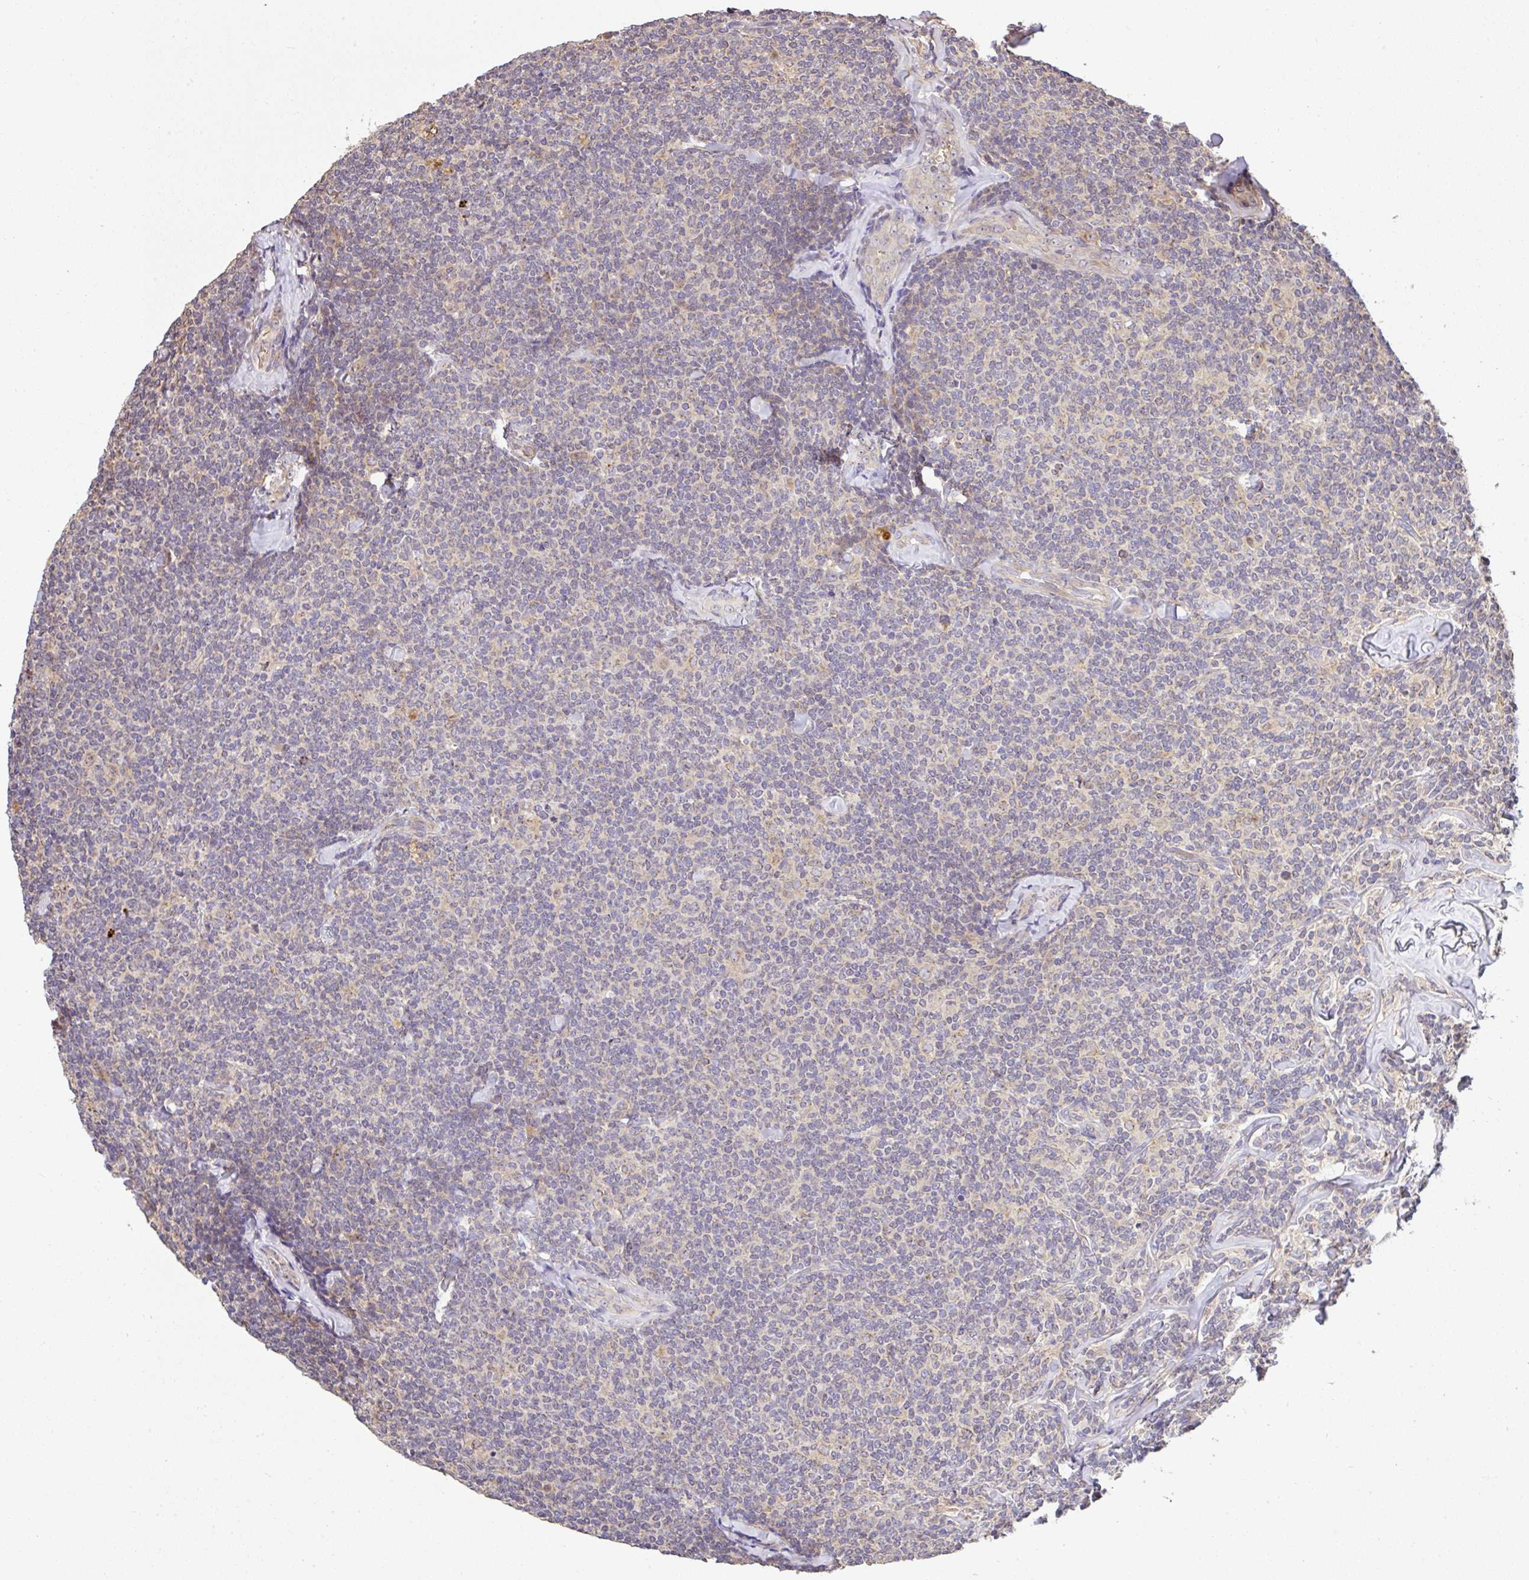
{"staining": {"intensity": "negative", "quantity": "none", "location": "none"}, "tissue": "lymphoma", "cell_type": "Tumor cells", "image_type": "cancer", "snomed": [{"axis": "morphology", "description": "Malignant lymphoma, non-Hodgkin's type, Low grade"}, {"axis": "topography", "description": "Lymph node"}], "caption": "The micrograph displays no staining of tumor cells in lymphoma. (Immunohistochemistry (ihc), brightfield microscopy, high magnification).", "gene": "C1QTNF9B", "patient": {"sex": "female", "age": 56}}